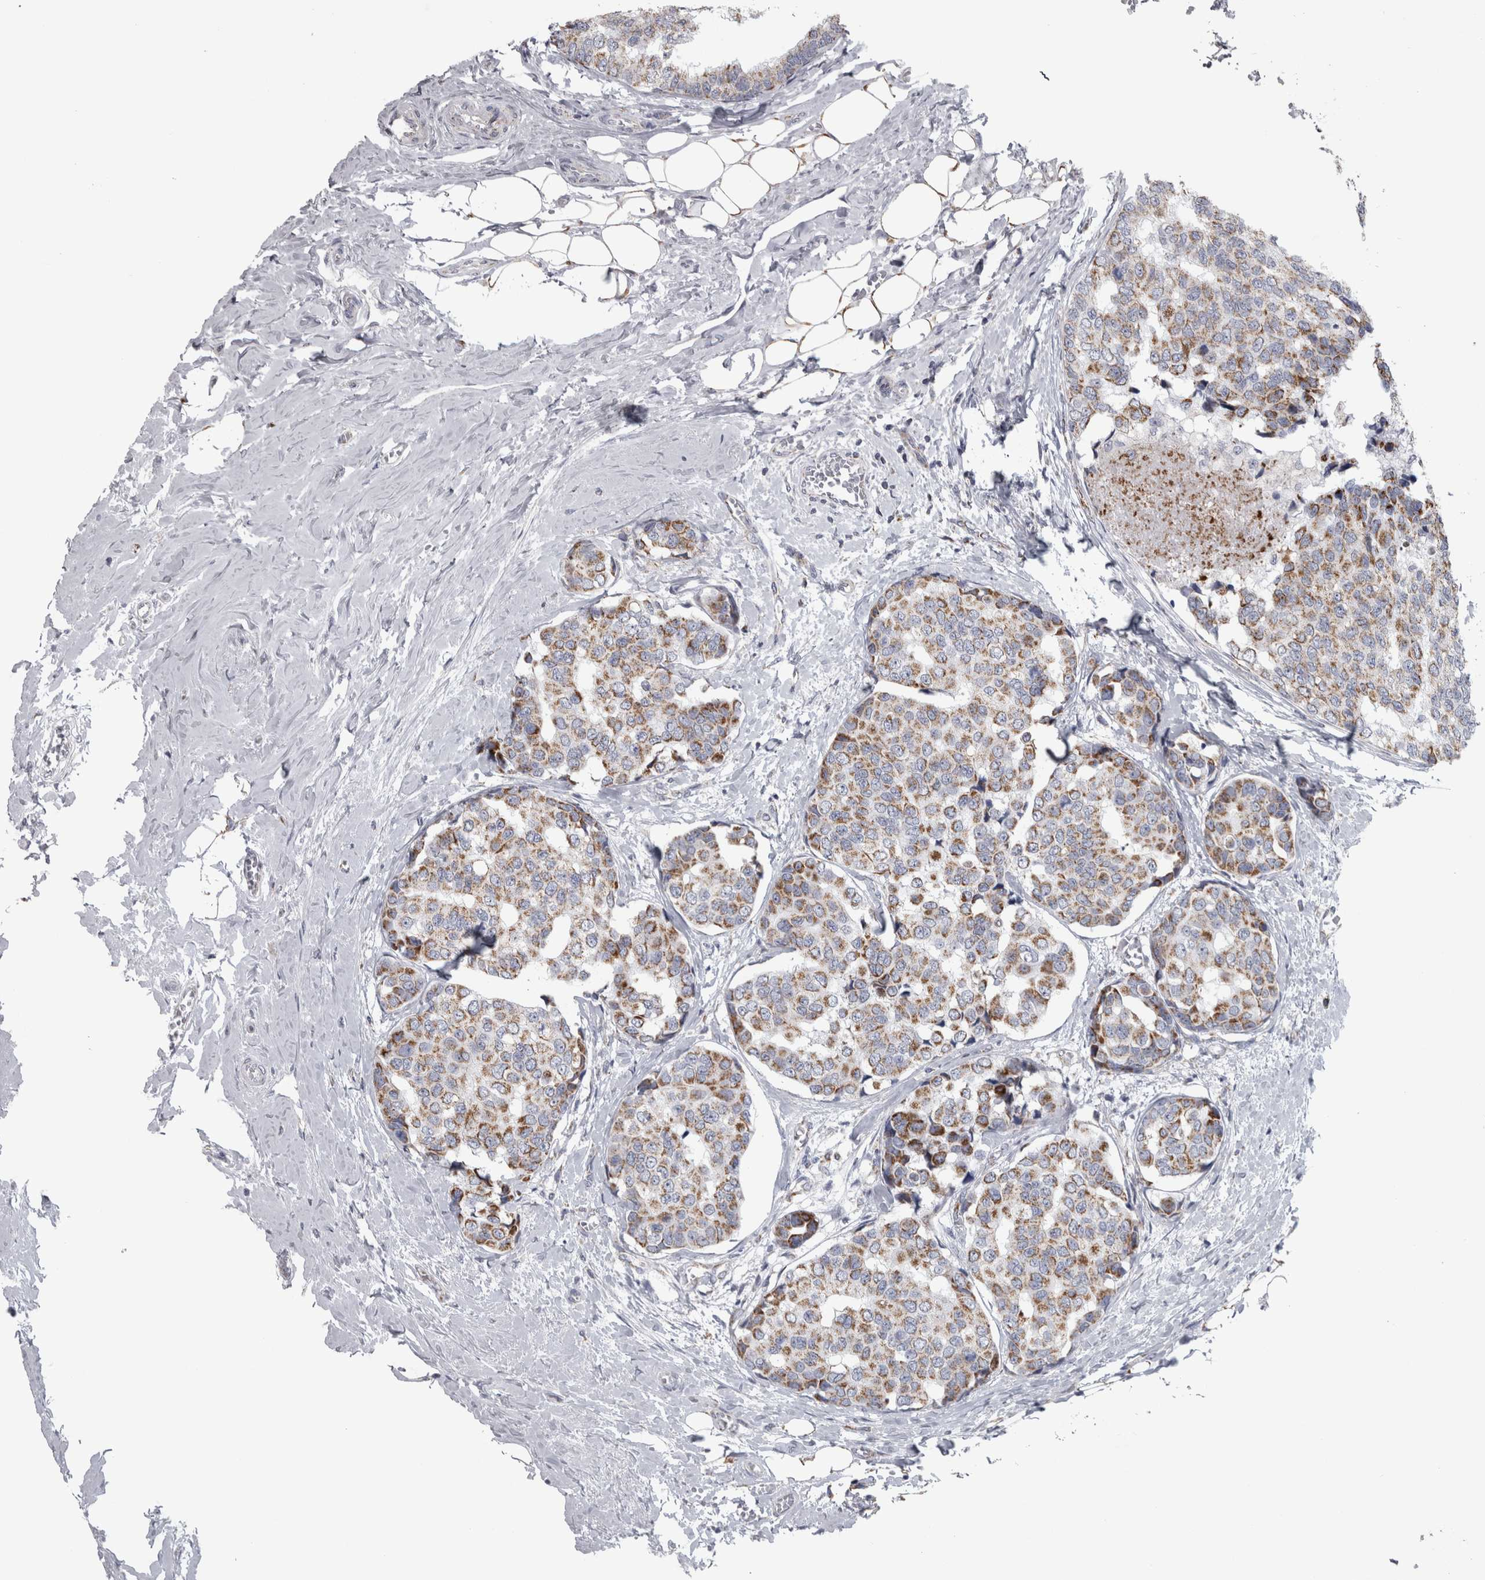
{"staining": {"intensity": "moderate", "quantity": ">75%", "location": "cytoplasmic/membranous"}, "tissue": "breast cancer", "cell_type": "Tumor cells", "image_type": "cancer", "snomed": [{"axis": "morphology", "description": "Normal tissue, NOS"}, {"axis": "morphology", "description": "Duct carcinoma"}, {"axis": "topography", "description": "Breast"}], "caption": "Breast cancer (intraductal carcinoma) stained with a protein marker demonstrates moderate staining in tumor cells.", "gene": "DBT", "patient": {"sex": "female", "age": 43}}